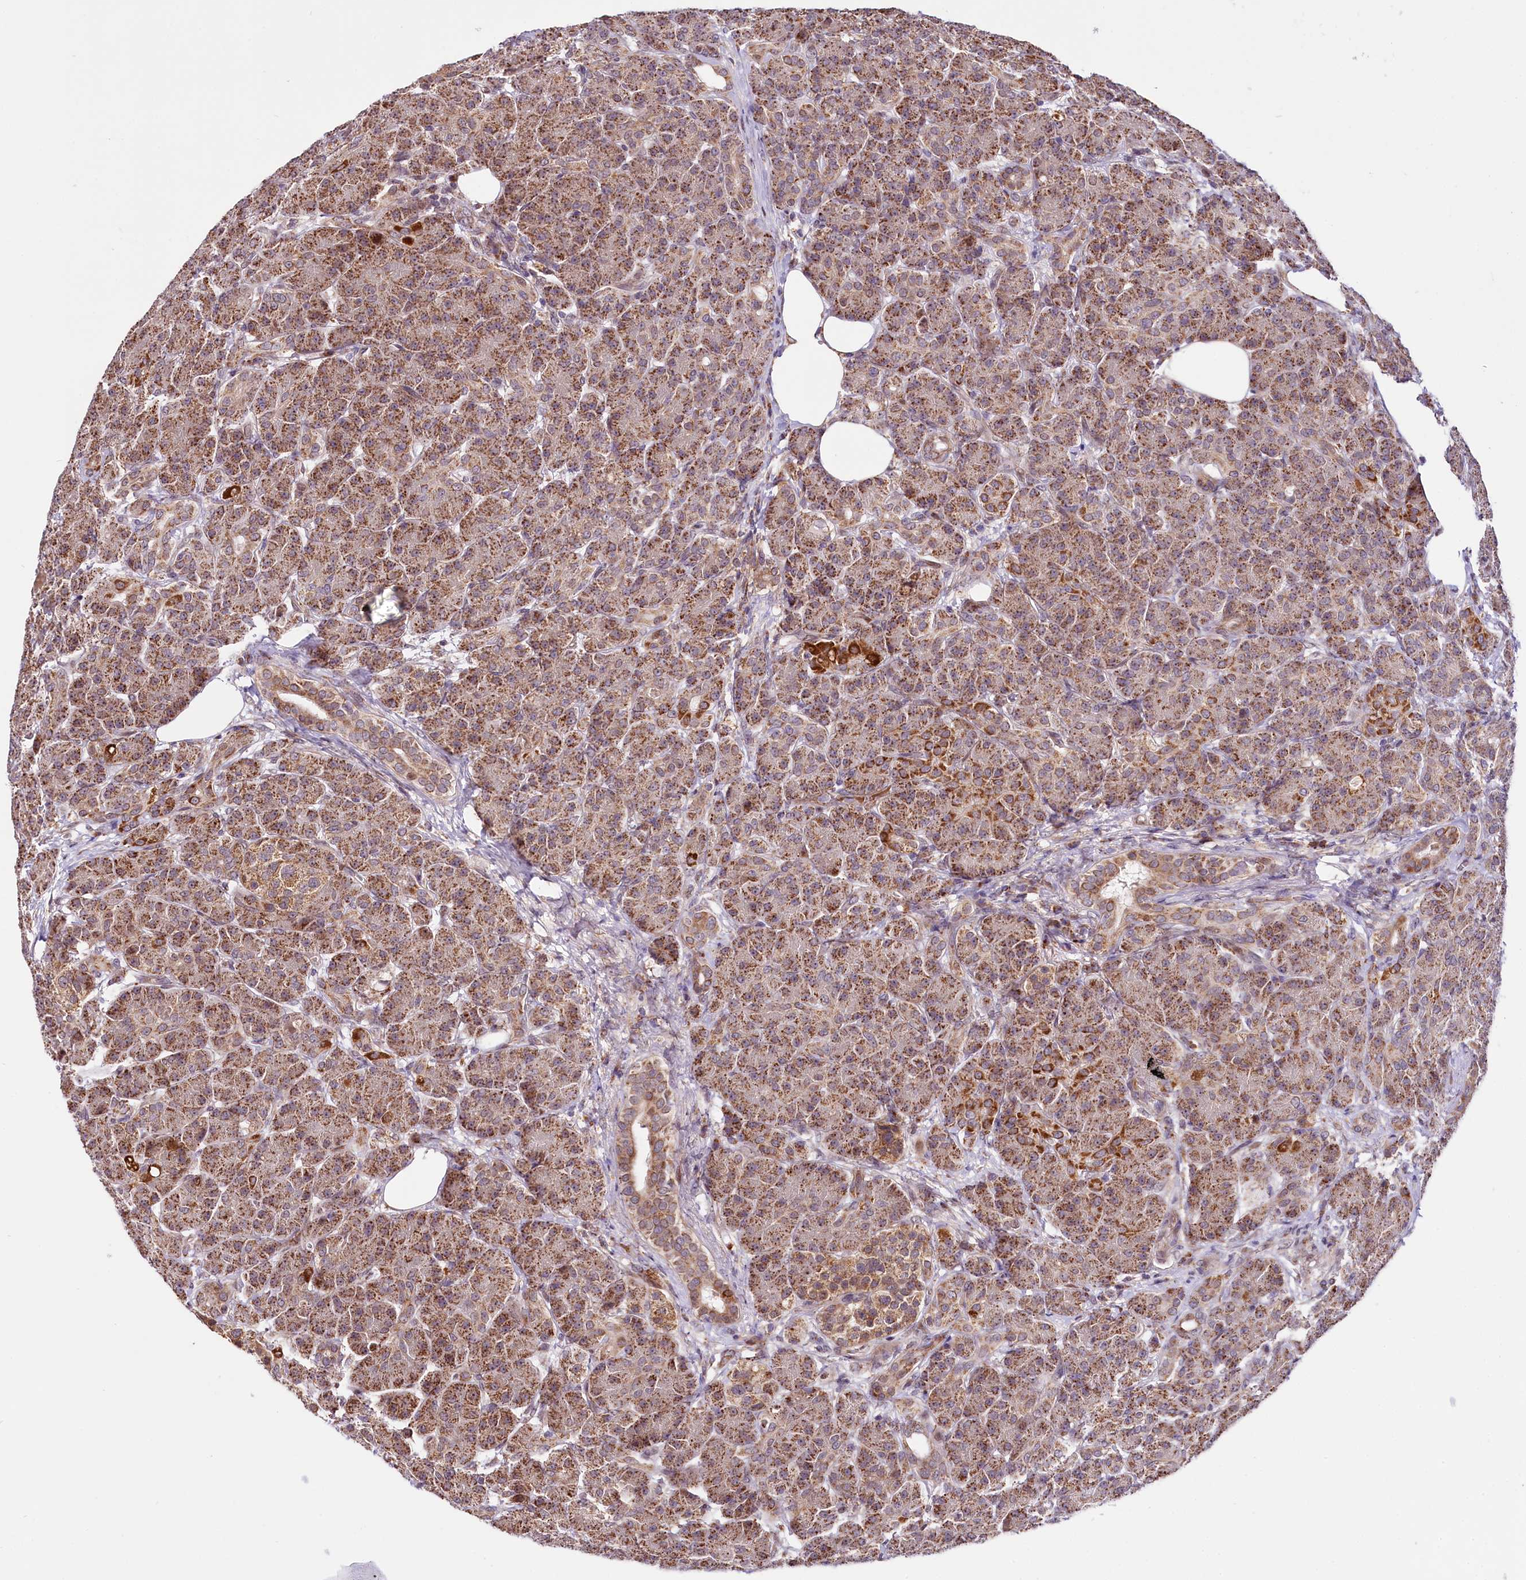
{"staining": {"intensity": "strong", "quantity": ">75%", "location": "cytoplasmic/membranous"}, "tissue": "pancreas", "cell_type": "Exocrine glandular cells", "image_type": "normal", "snomed": [{"axis": "morphology", "description": "Normal tissue, NOS"}, {"axis": "topography", "description": "Pancreas"}], "caption": "Immunohistochemistry (IHC) histopathology image of unremarkable pancreas: human pancreas stained using IHC shows high levels of strong protein expression localized specifically in the cytoplasmic/membranous of exocrine glandular cells, appearing as a cytoplasmic/membranous brown color.", "gene": "ST7", "patient": {"sex": "male", "age": 63}}